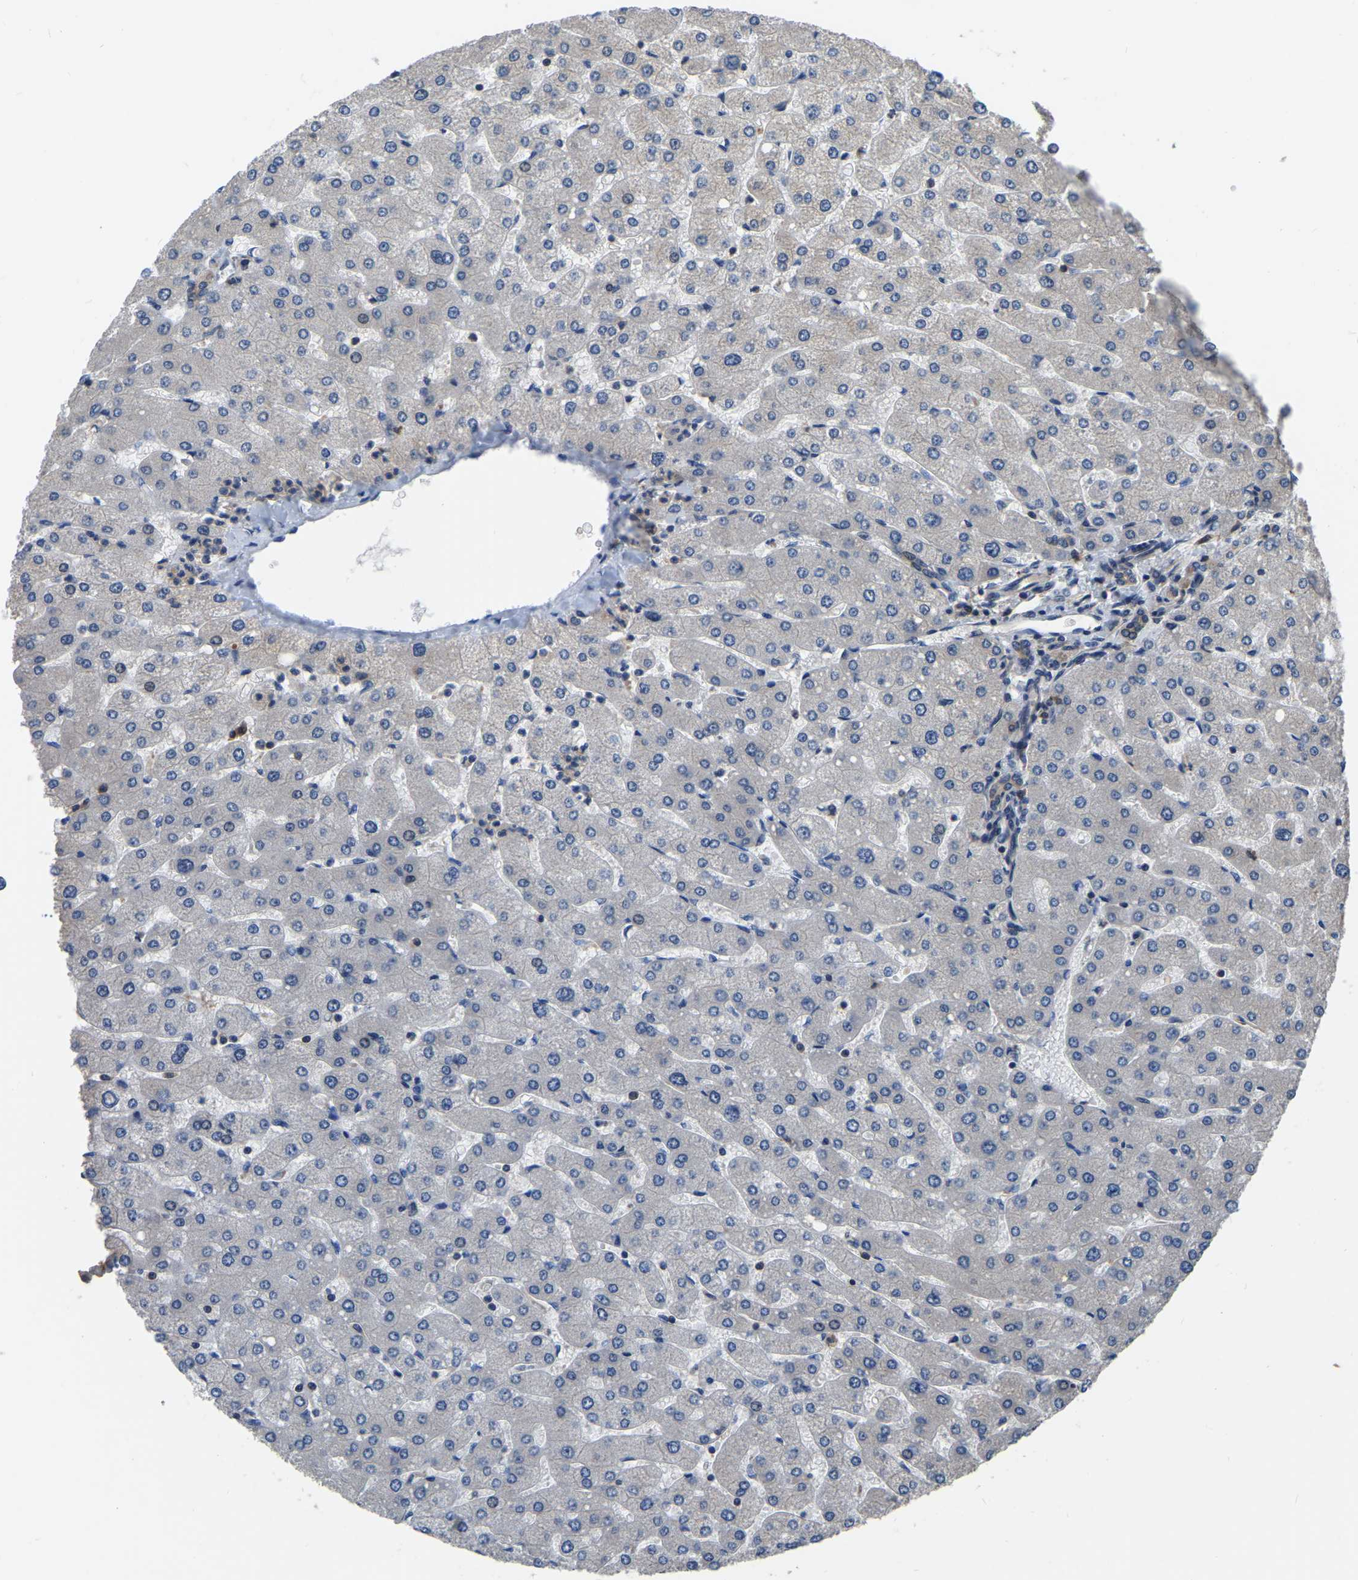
{"staining": {"intensity": "moderate", "quantity": "25%-75%", "location": "cytoplasmic/membranous"}, "tissue": "liver", "cell_type": "Cholangiocytes", "image_type": "normal", "snomed": [{"axis": "morphology", "description": "Normal tissue, NOS"}, {"axis": "topography", "description": "Liver"}], "caption": "Liver stained for a protein reveals moderate cytoplasmic/membranous positivity in cholangiocytes.", "gene": "GARS1", "patient": {"sex": "male", "age": 55}}